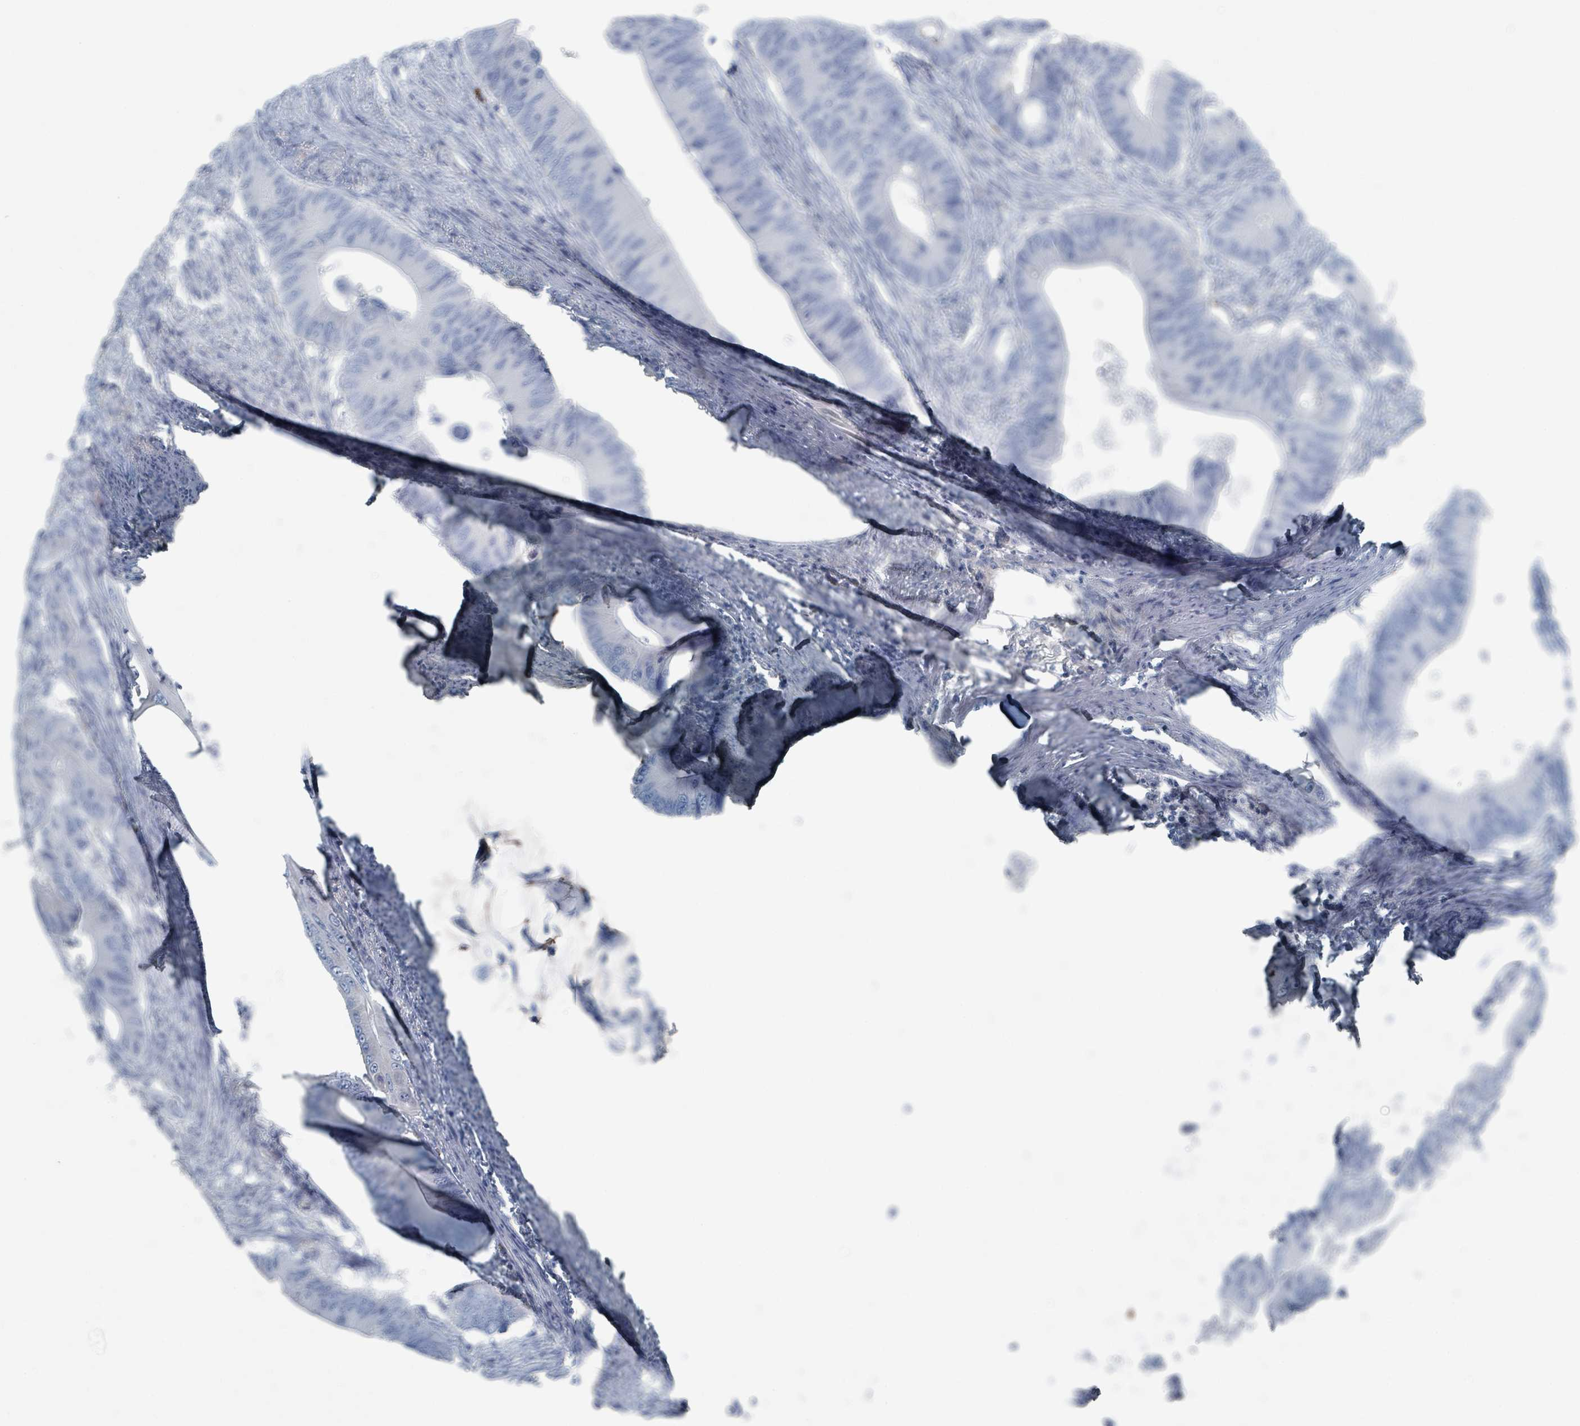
{"staining": {"intensity": "negative", "quantity": "none", "location": "none"}, "tissue": "colorectal cancer", "cell_type": "Tumor cells", "image_type": "cancer", "snomed": [{"axis": "morphology", "description": "Adenocarcinoma, NOS"}, {"axis": "topography", "description": "Colon"}], "caption": "This histopathology image is of adenocarcinoma (colorectal) stained with IHC to label a protein in brown with the nuclei are counter-stained blue. There is no staining in tumor cells.", "gene": "GAMT", "patient": {"sex": "male", "age": 71}}